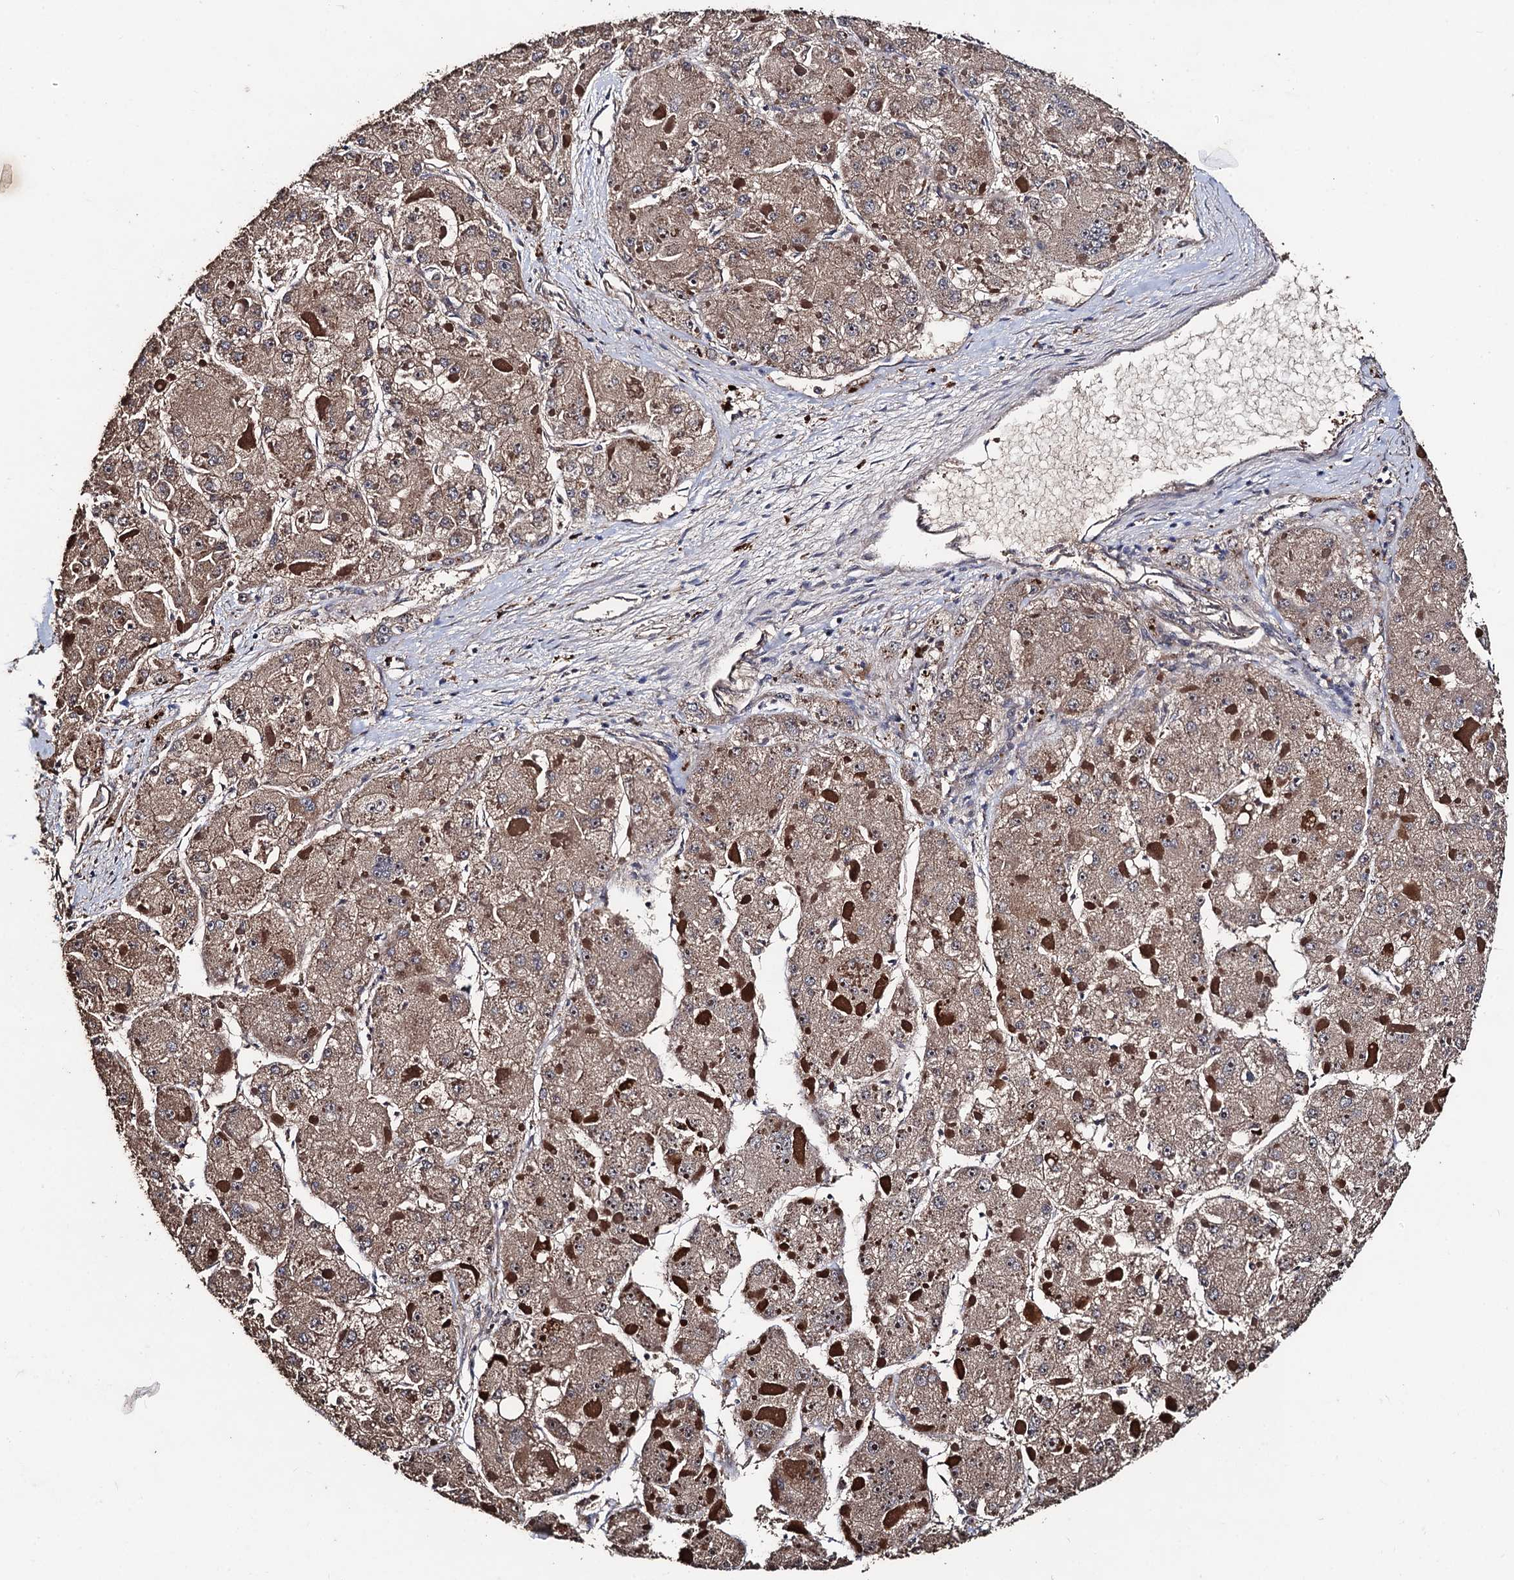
{"staining": {"intensity": "moderate", "quantity": ">75%", "location": "cytoplasmic/membranous"}, "tissue": "liver cancer", "cell_type": "Tumor cells", "image_type": "cancer", "snomed": [{"axis": "morphology", "description": "Carcinoma, Hepatocellular, NOS"}, {"axis": "topography", "description": "Liver"}], "caption": "Human hepatocellular carcinoma (liver) stained for a protein (brown) demonstrates moderate cytoplasmic/membranous positive positivity in about >75% of tumor cells.", "gene": "PPTC7", "patient": {"sex": "female", "age": 73}}